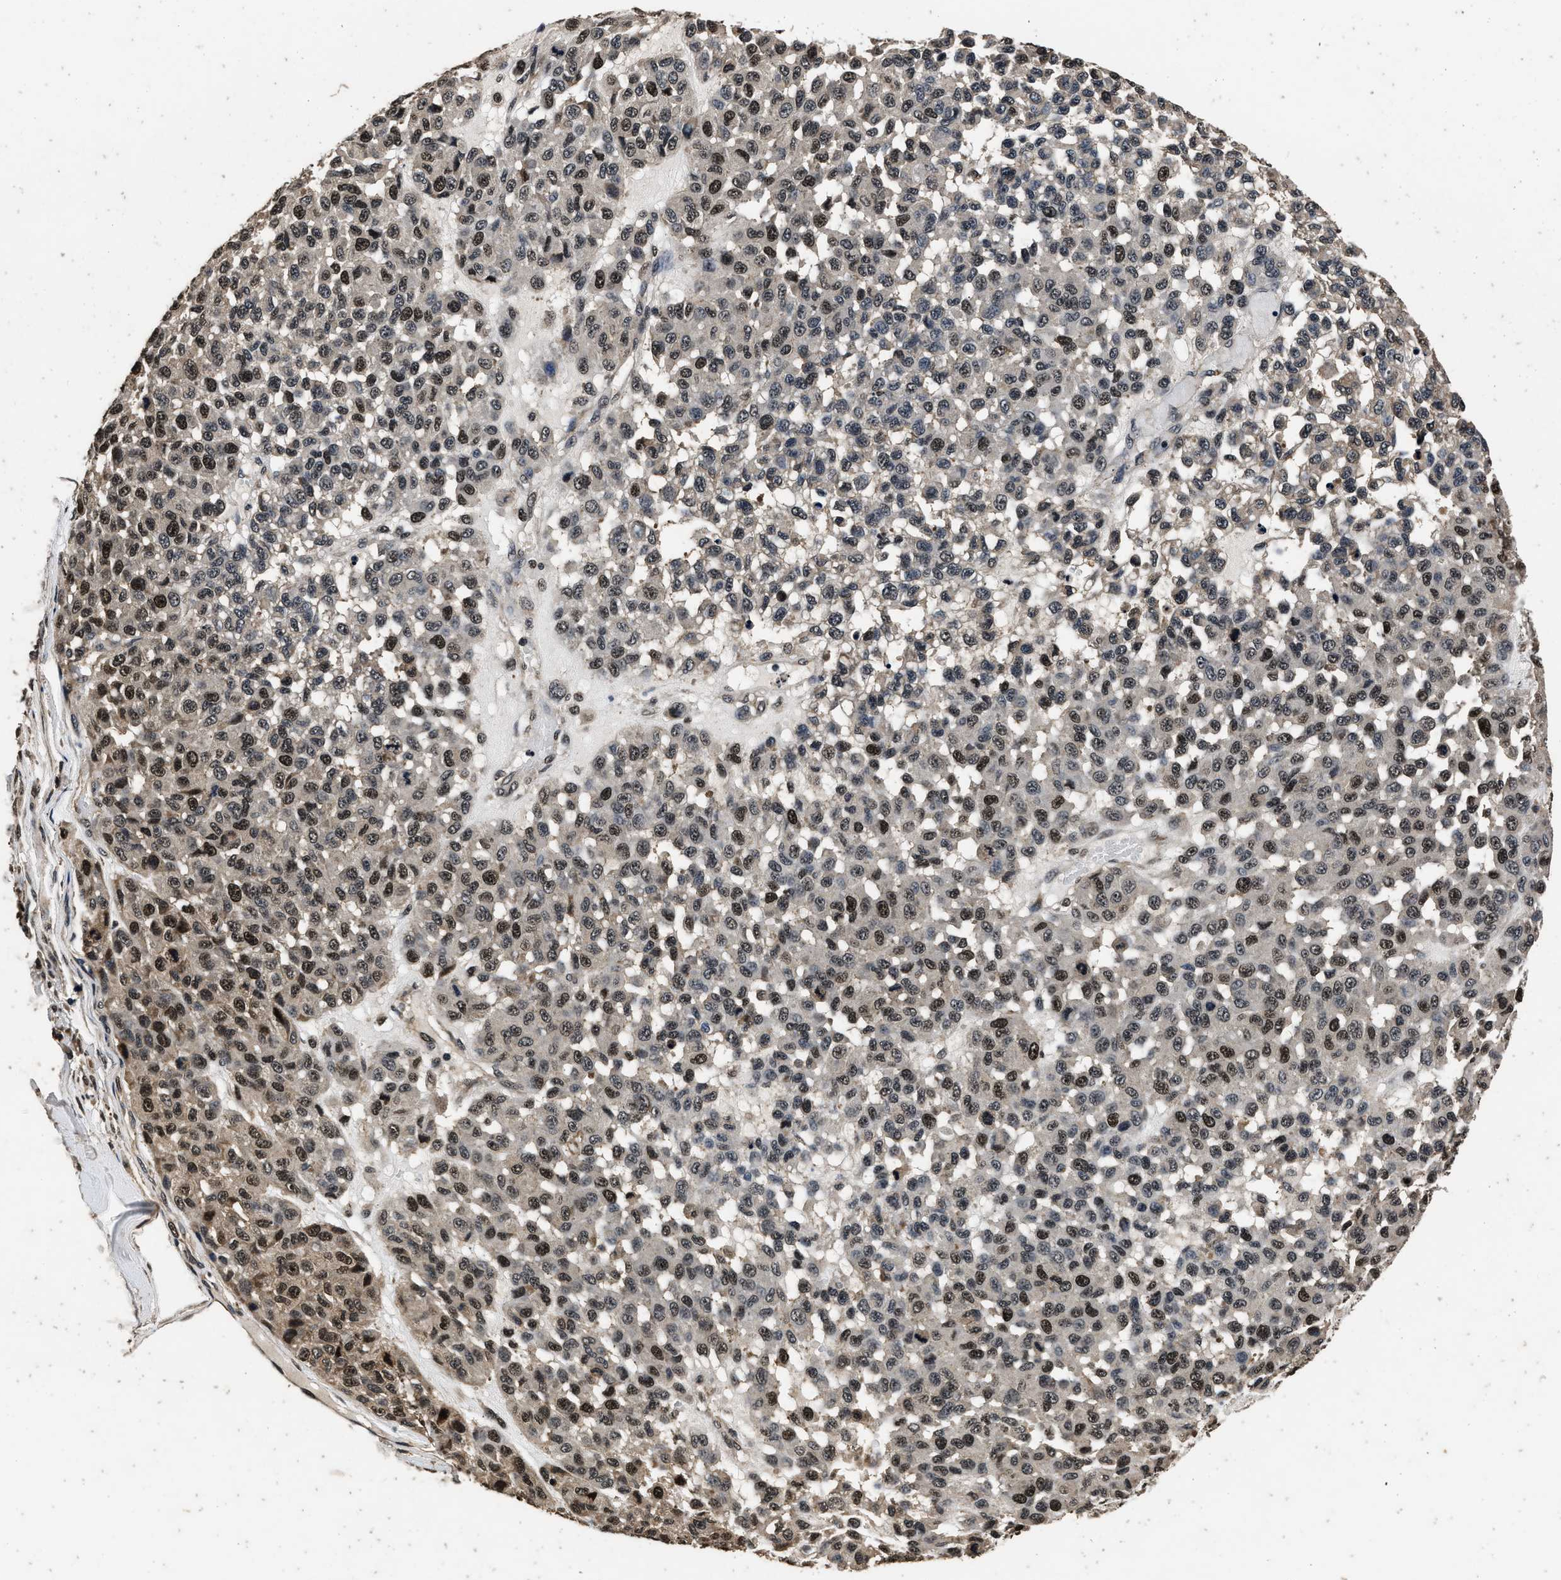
{"staining": {"intensity": "moderate", "quantity": ">75%", "location": "nuclear"}, "tissue": "melanoma", "cell_type": "Tumor cells", "image_type": "cancer", "snomed": [{"axis": "morphology", "description": "Malignant melanoma, NOS"}, {"axis": "topography", "description": "Skin"}], "caption": "Immunohistochemical staining of human melanoma reveals medium levels of moderate nuclear expression in about >75% of tumor cells.", "gene": "CSTF1", "patient": {"sex": "male", "age": 62}}